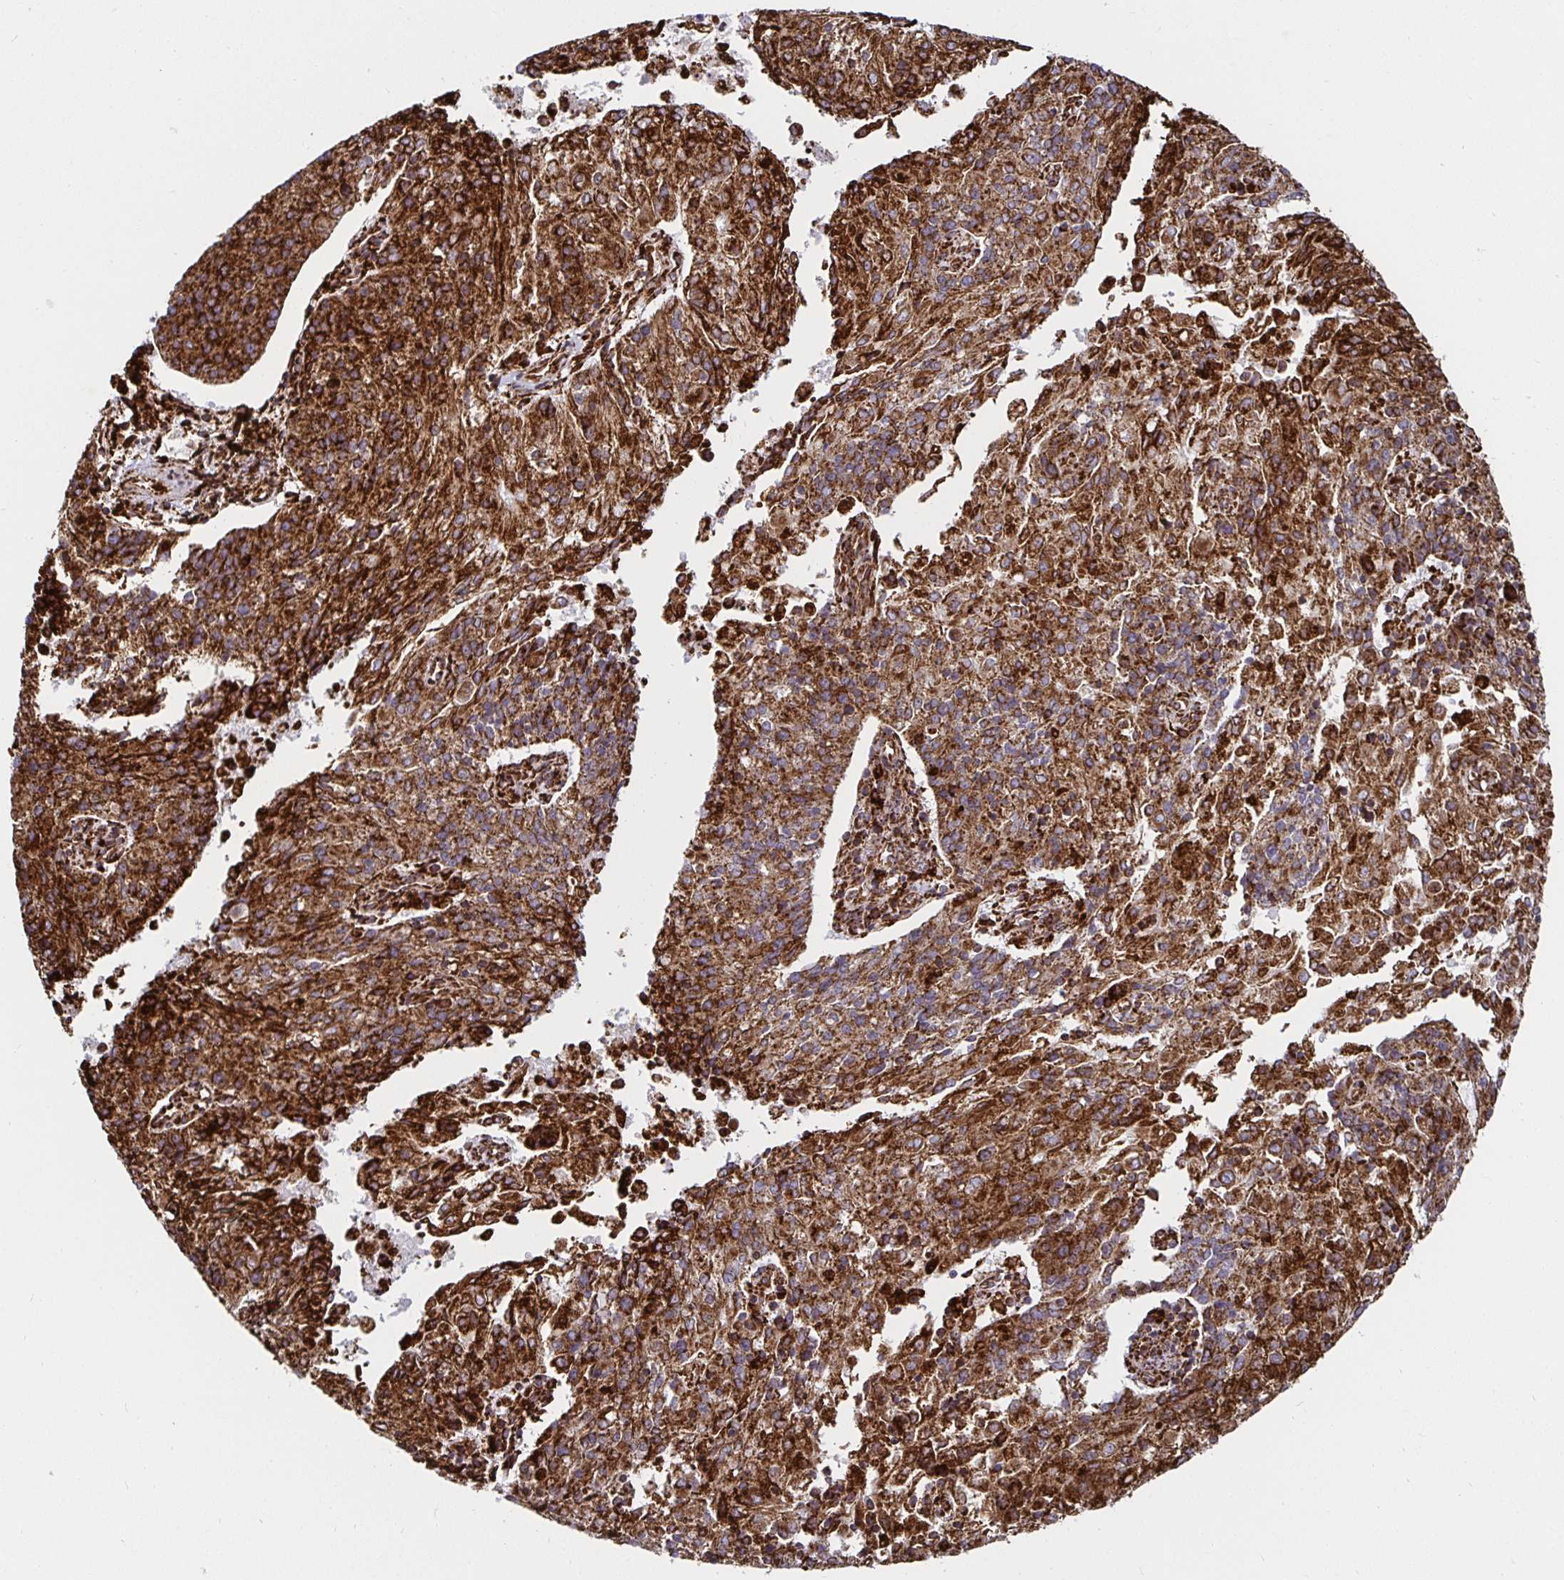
{"staining": {"intensity": "strong", "quantity": ">75%", "location": "cytoplasmic/membranous"}, "tissue": "endometrial cancer", "cell_type": "Tumor cells", "image_type": "cancer", "snomed": [{"axis": "morphology", "description": "Adenocarcinoma, NOS"}, {"axis": "topography", "description": "Endometrium"}], "caption": "Strong cytoplasmic/membranous protein positivity is seen in approximately >75% of tumor cells in endometrial adenocarcinoma. (DAB IHC with brightfield microscopy, high magnification).", "gene": "SMYD3", "patient": {"sex": "female", "age": 82}}